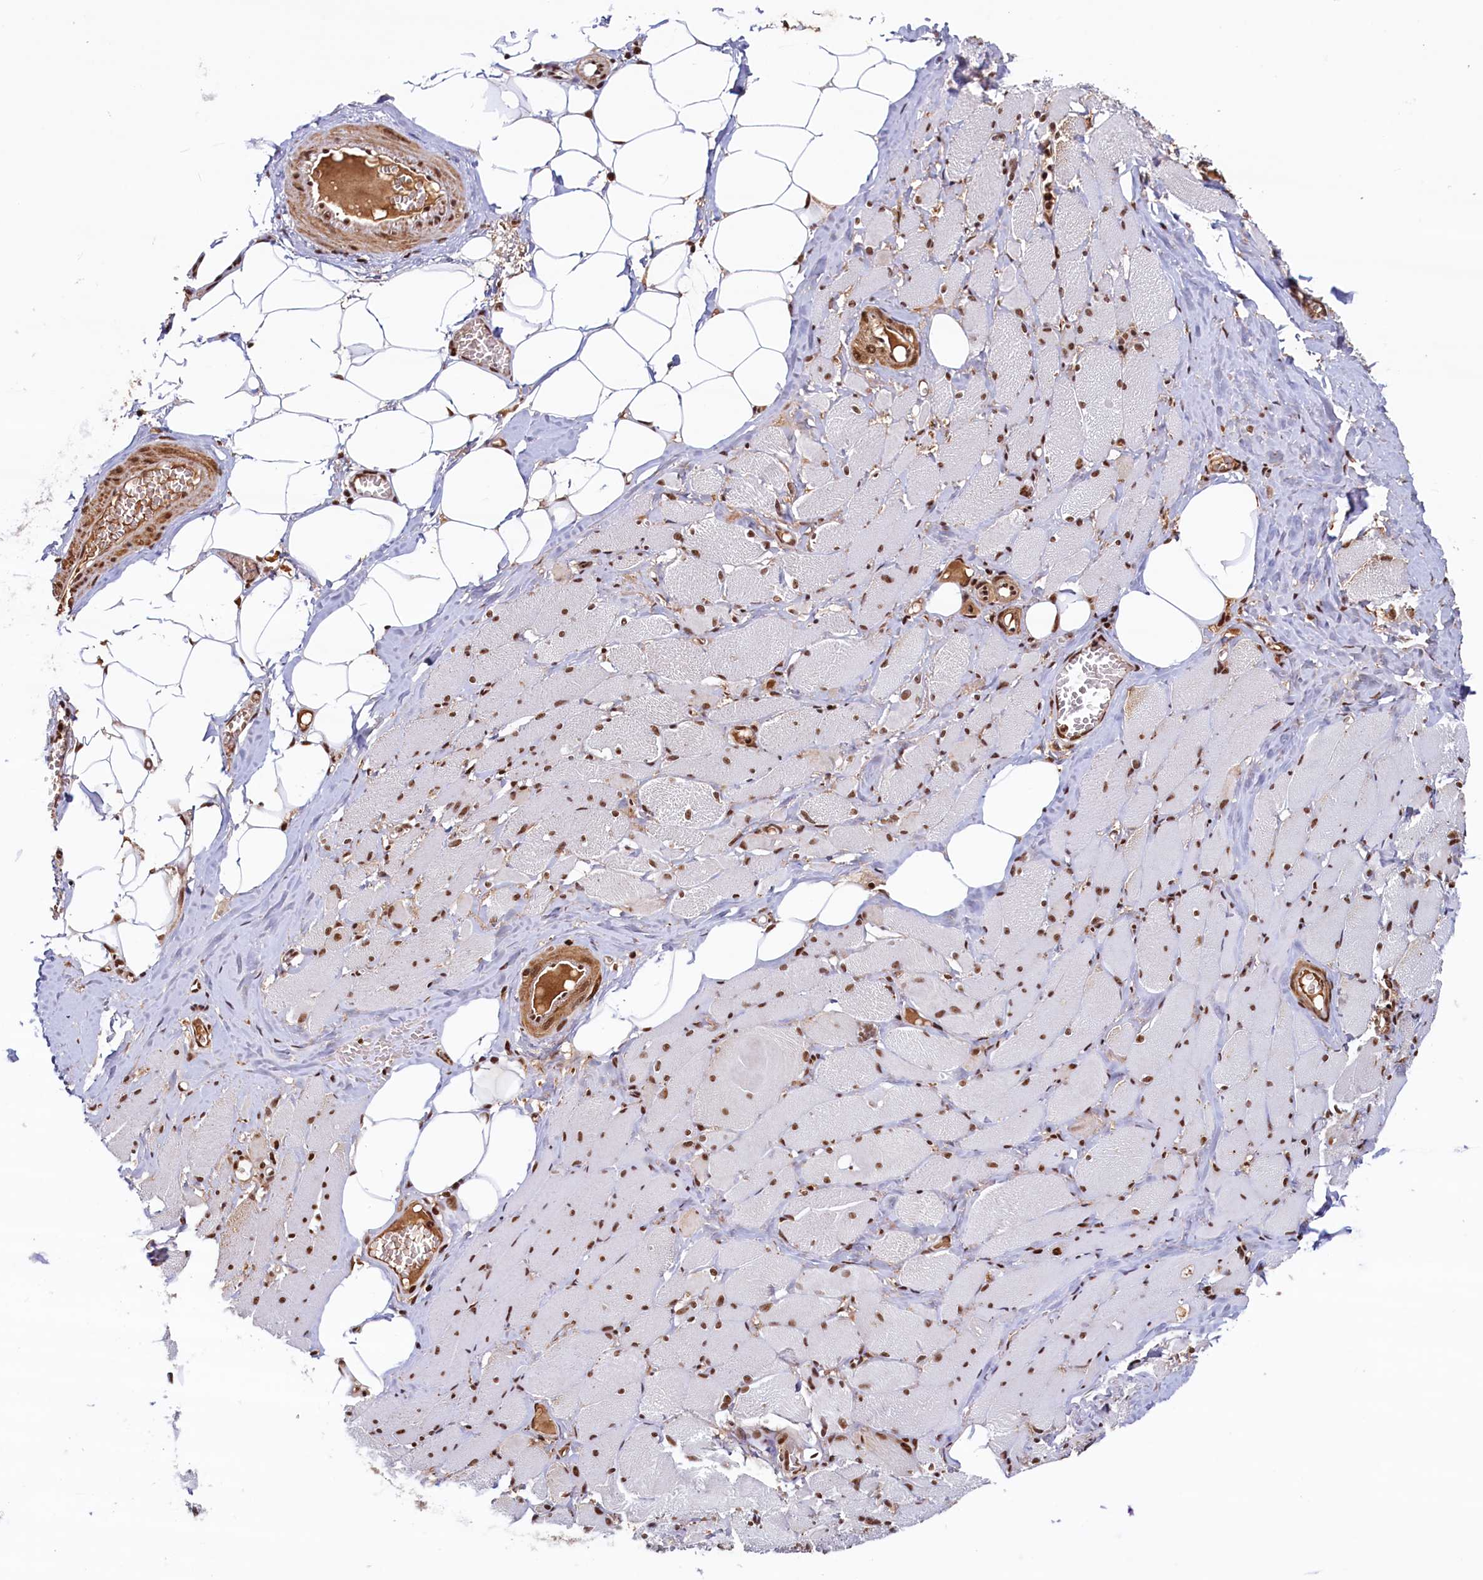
{"staining": {"intensity": "moderate", "quantity": ">75%", "location": "nuclear"}, "tissue": "skeletal muscle", "cell_type": "Myocytes", "image_type": "normal", "snomed": [{"axis": "morphology", "description": "Normal tissue, NOS"}, {"axis": "morphology", "description": "Basal cell carcinoma"}, {"axis": "topography", "description": "Skeletal muscle"}], "caption": "A micrograph showing moderate nuclear expression in approximately >75% of myocytes in unremarkable skeletal muscle, as visualized by brown immunohistochemical staining.", "gene": "ZC3H18", "patient": {"sex": "female", "age": 64}}